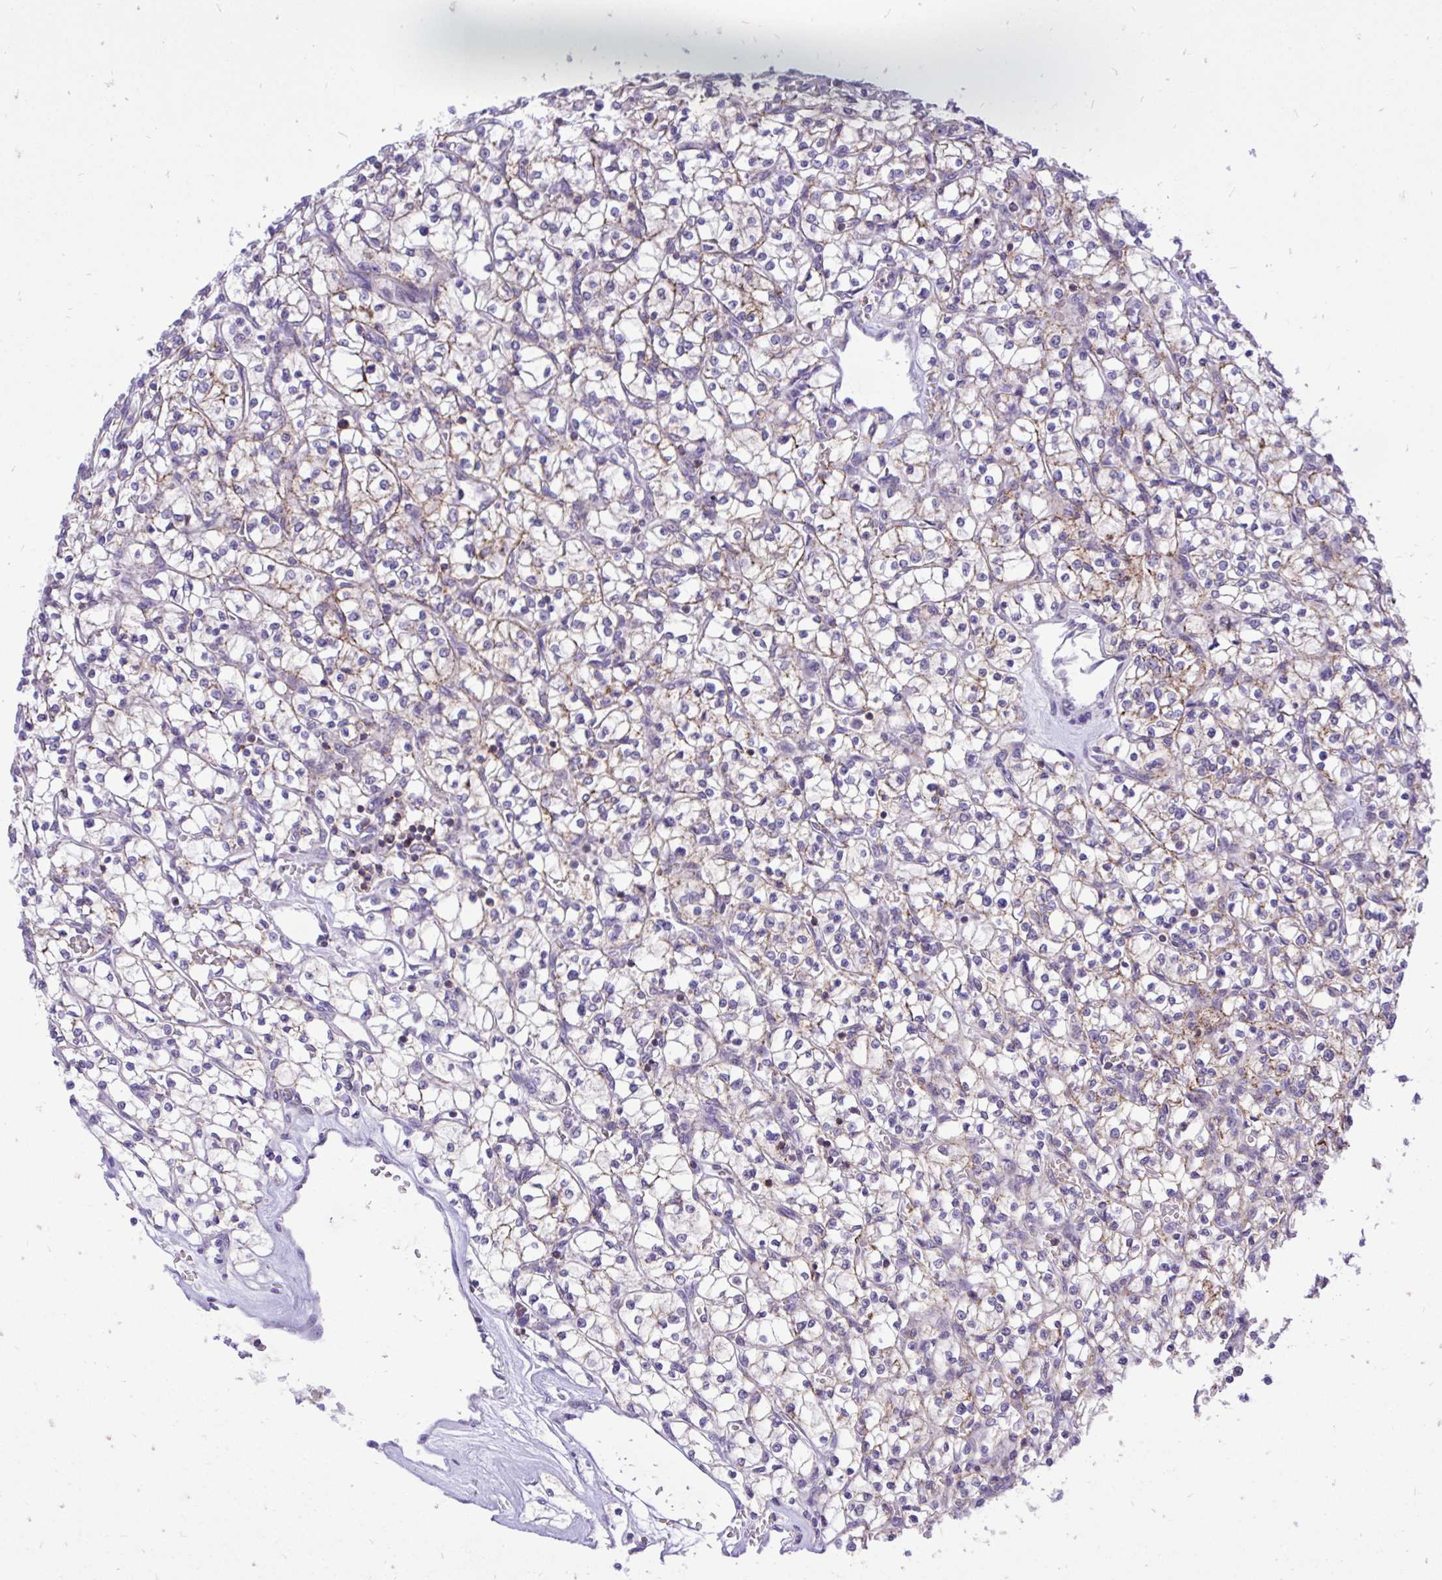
{"staining": {"intensity": "weak", "quantity": "<25%", "location": "cytoplasmic/membranous"}, "tissue": "renal cancer", "cell_type": "Tumor cells", "image_type": "cancer", "snomed": [{"axis": "morphology", "description": "Adenocarcinoma, NOS"}, {"axis": "topography", "description": "Kidney"}], "caption": "Tumor cells are negative for protein expression in human adenocarcinoma (renal).", "gene": "CXCL8", "patient": {"sex": "female", "age": 64}}